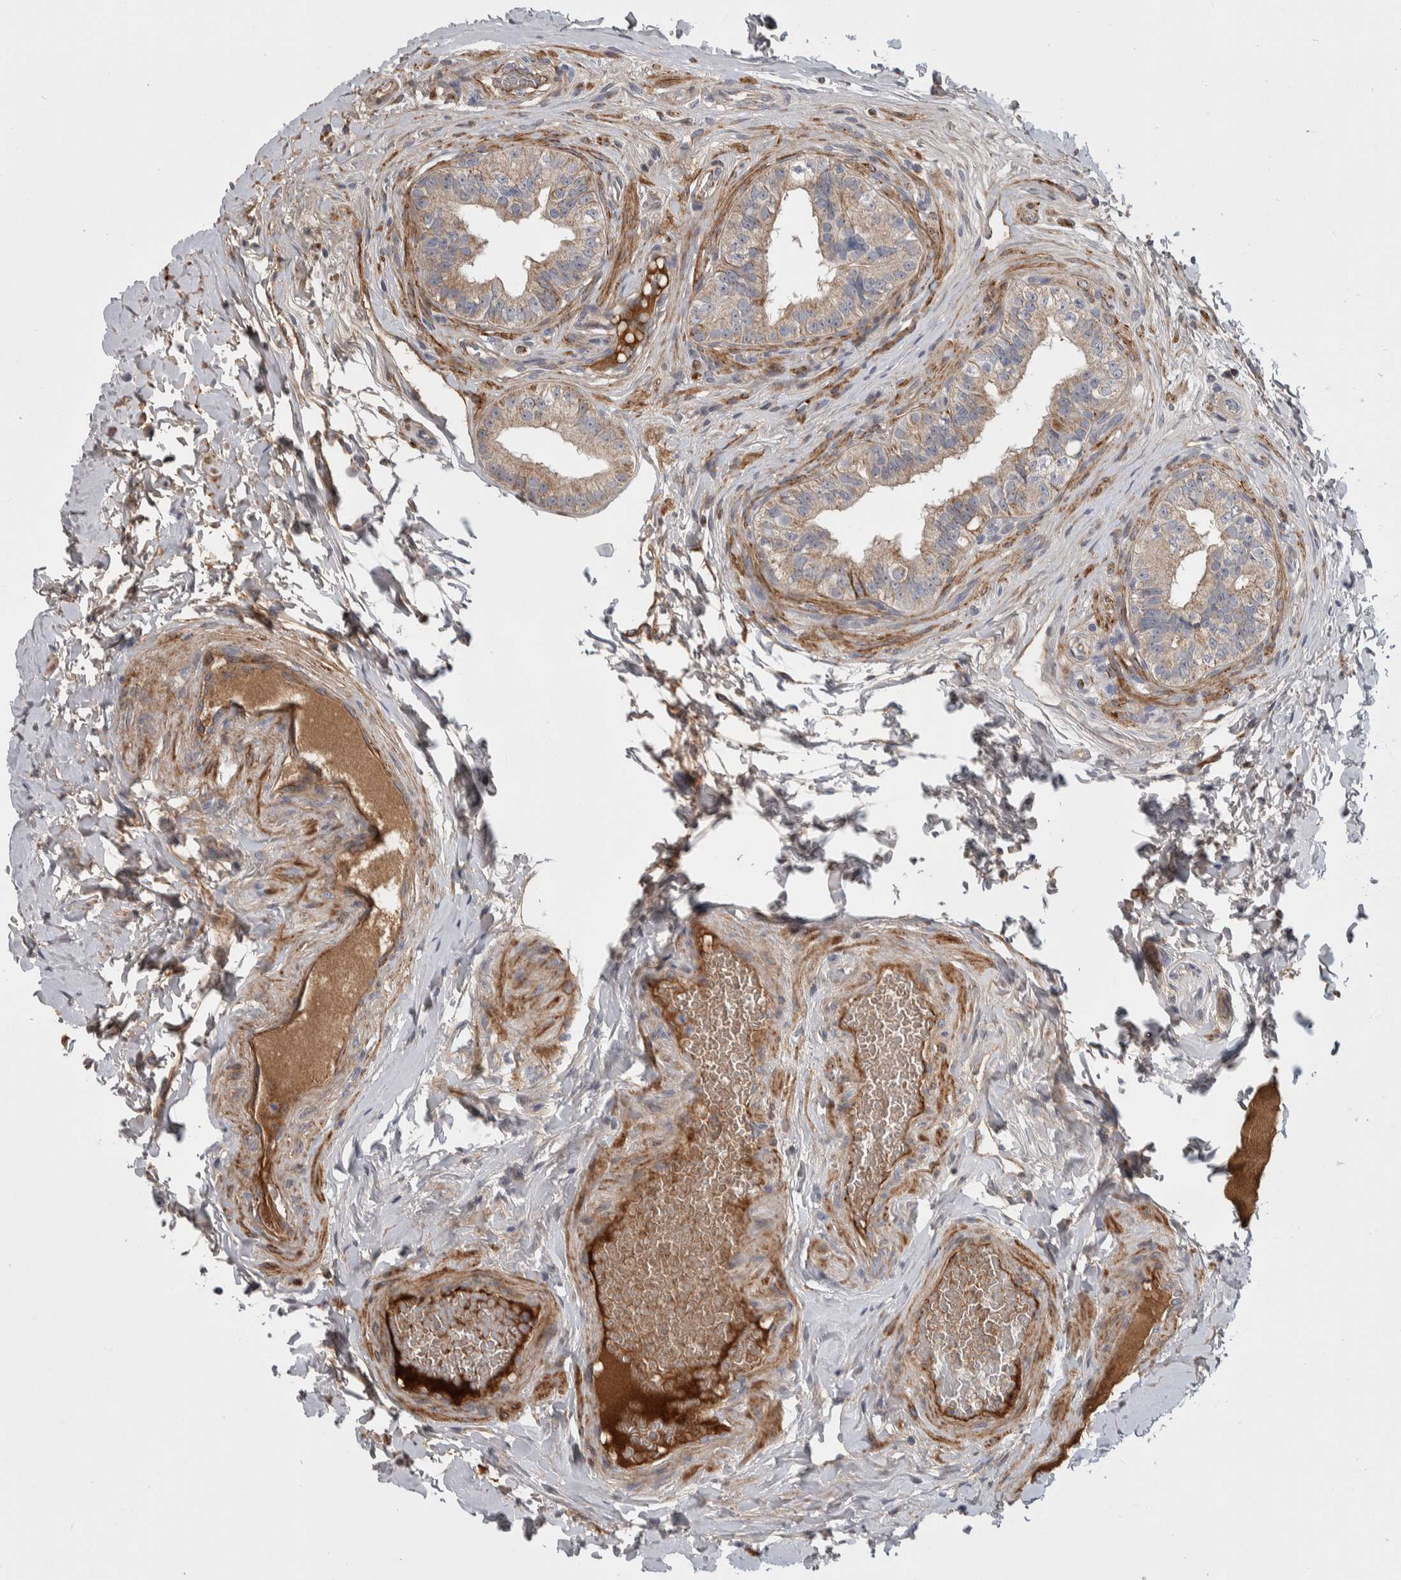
{"staining": {"intensity": "weak", "quantity": "<25%", "location": "cytoplasmic/membranous"}, "tissue": "epididymis", "cell_type": "Glandular cells", "image_type": "normal", "snomed": [{"axis": "morphology", "description": "Normal tissue, NOS"}, {"axis": "topography", "description": "Testis"}, {"axis": "topography", "description": "Epididymis"}], "caption": "Immunohistochemical staining of unremarkable human epididymis reveals no significant positivity in glandular cells.", "gene": "PSMG3", "patient": {"sex": "male", "age": 36}}